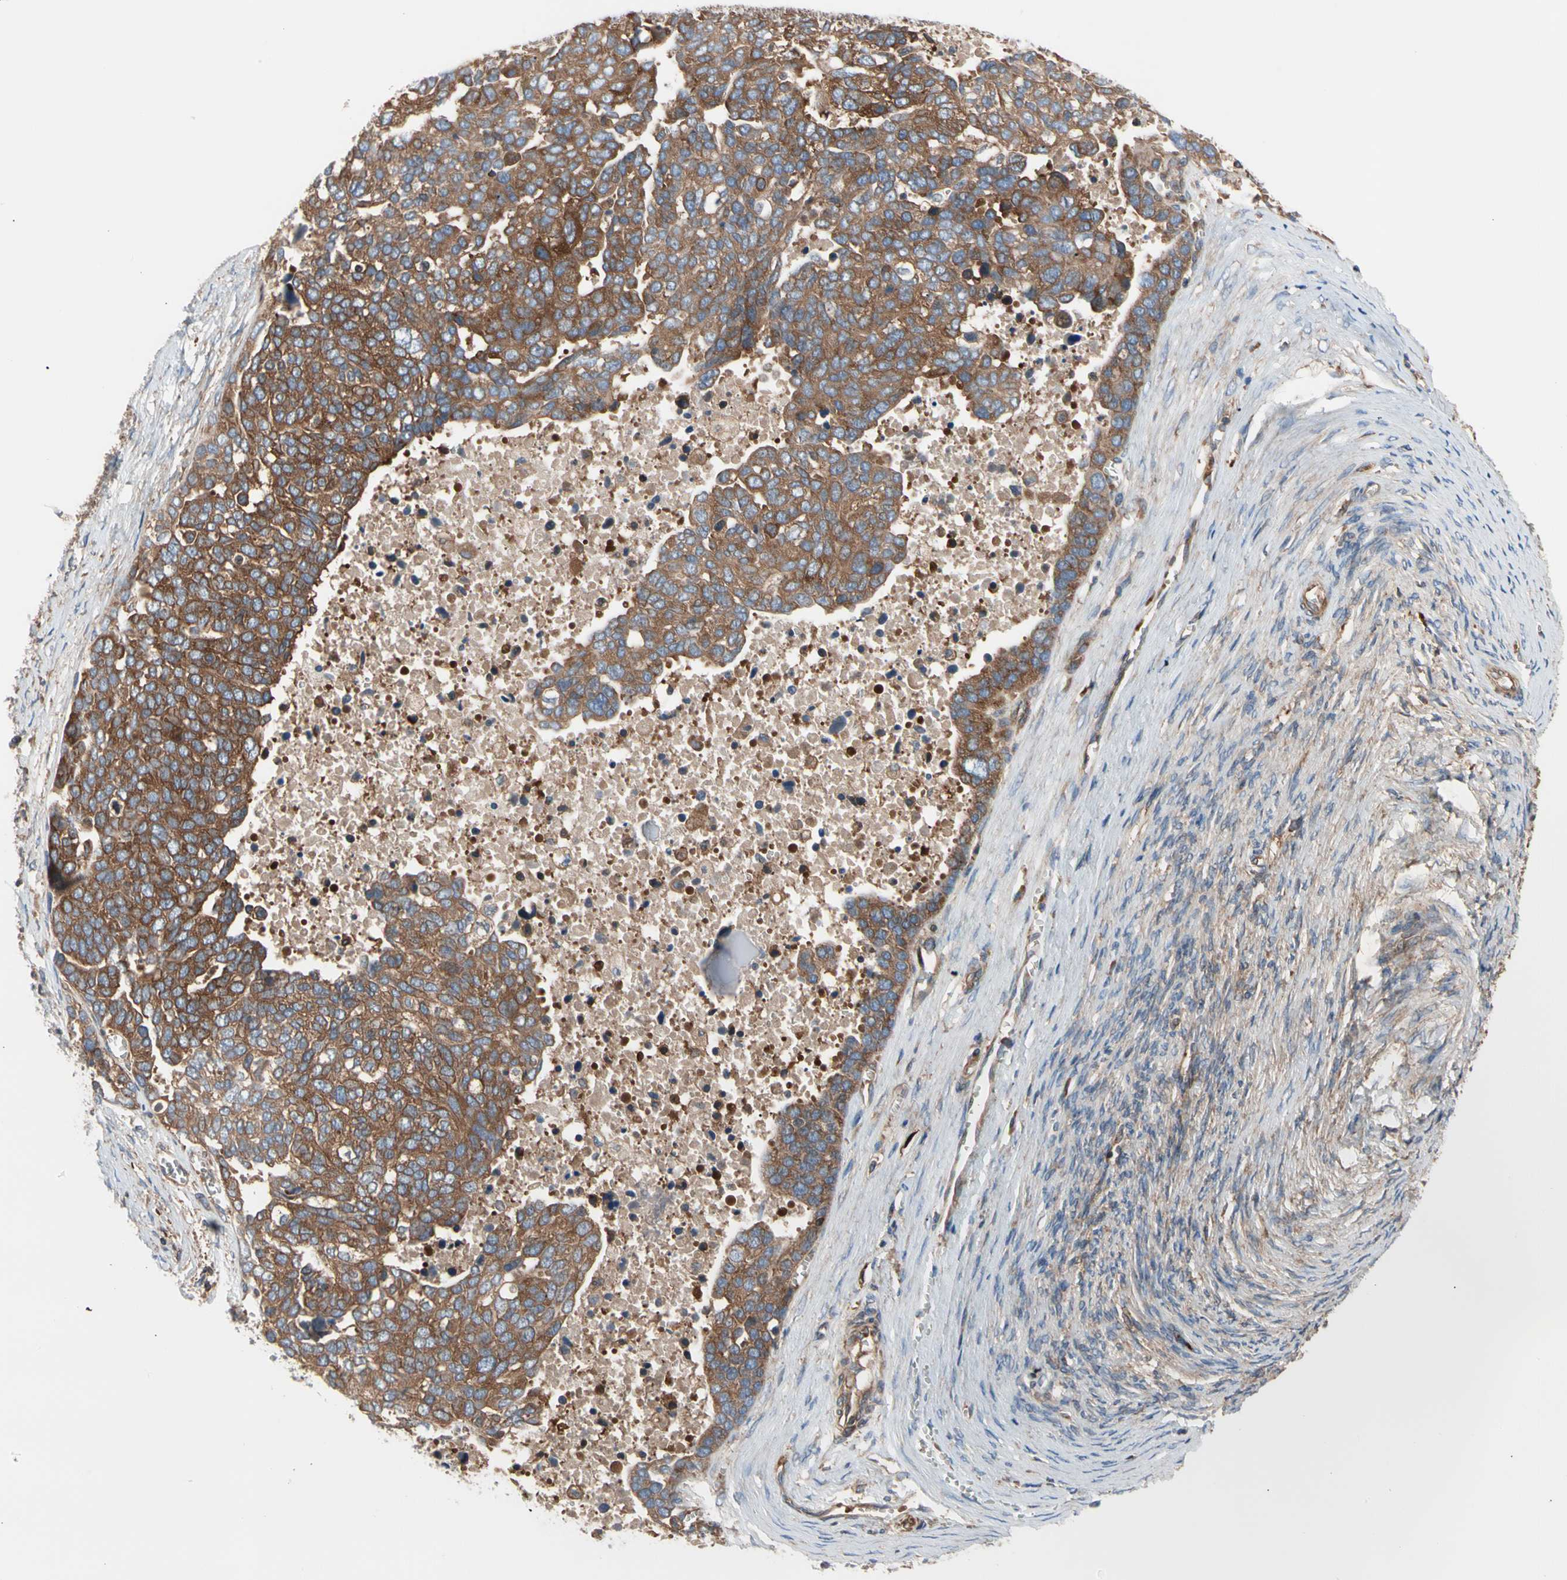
{"staining": {"intensity": "strong", "quantity": ">75%", "location": "cytoplasmic/membranous"}, "tissue": "ovarian cancer", "cell_type": "Tumor cells", "image_type": "cancer", "snomed": [{"axis": "morphology", "description": "Cystadenocarcinoma, serous, NOS"}, {"axis": "topography", "description": "Ovary"}], "caption": "A brown stain highlights strong cytoplasmic/membranous staining of a protein in human ovarian cancer tumor cells. The staining was performed using DAB, with brown indicating positive protein expression. Nuclei are stained blue with hematoxylin.", "gene": "ROCK1", "patient": {"sex": "female", "age": 44}}